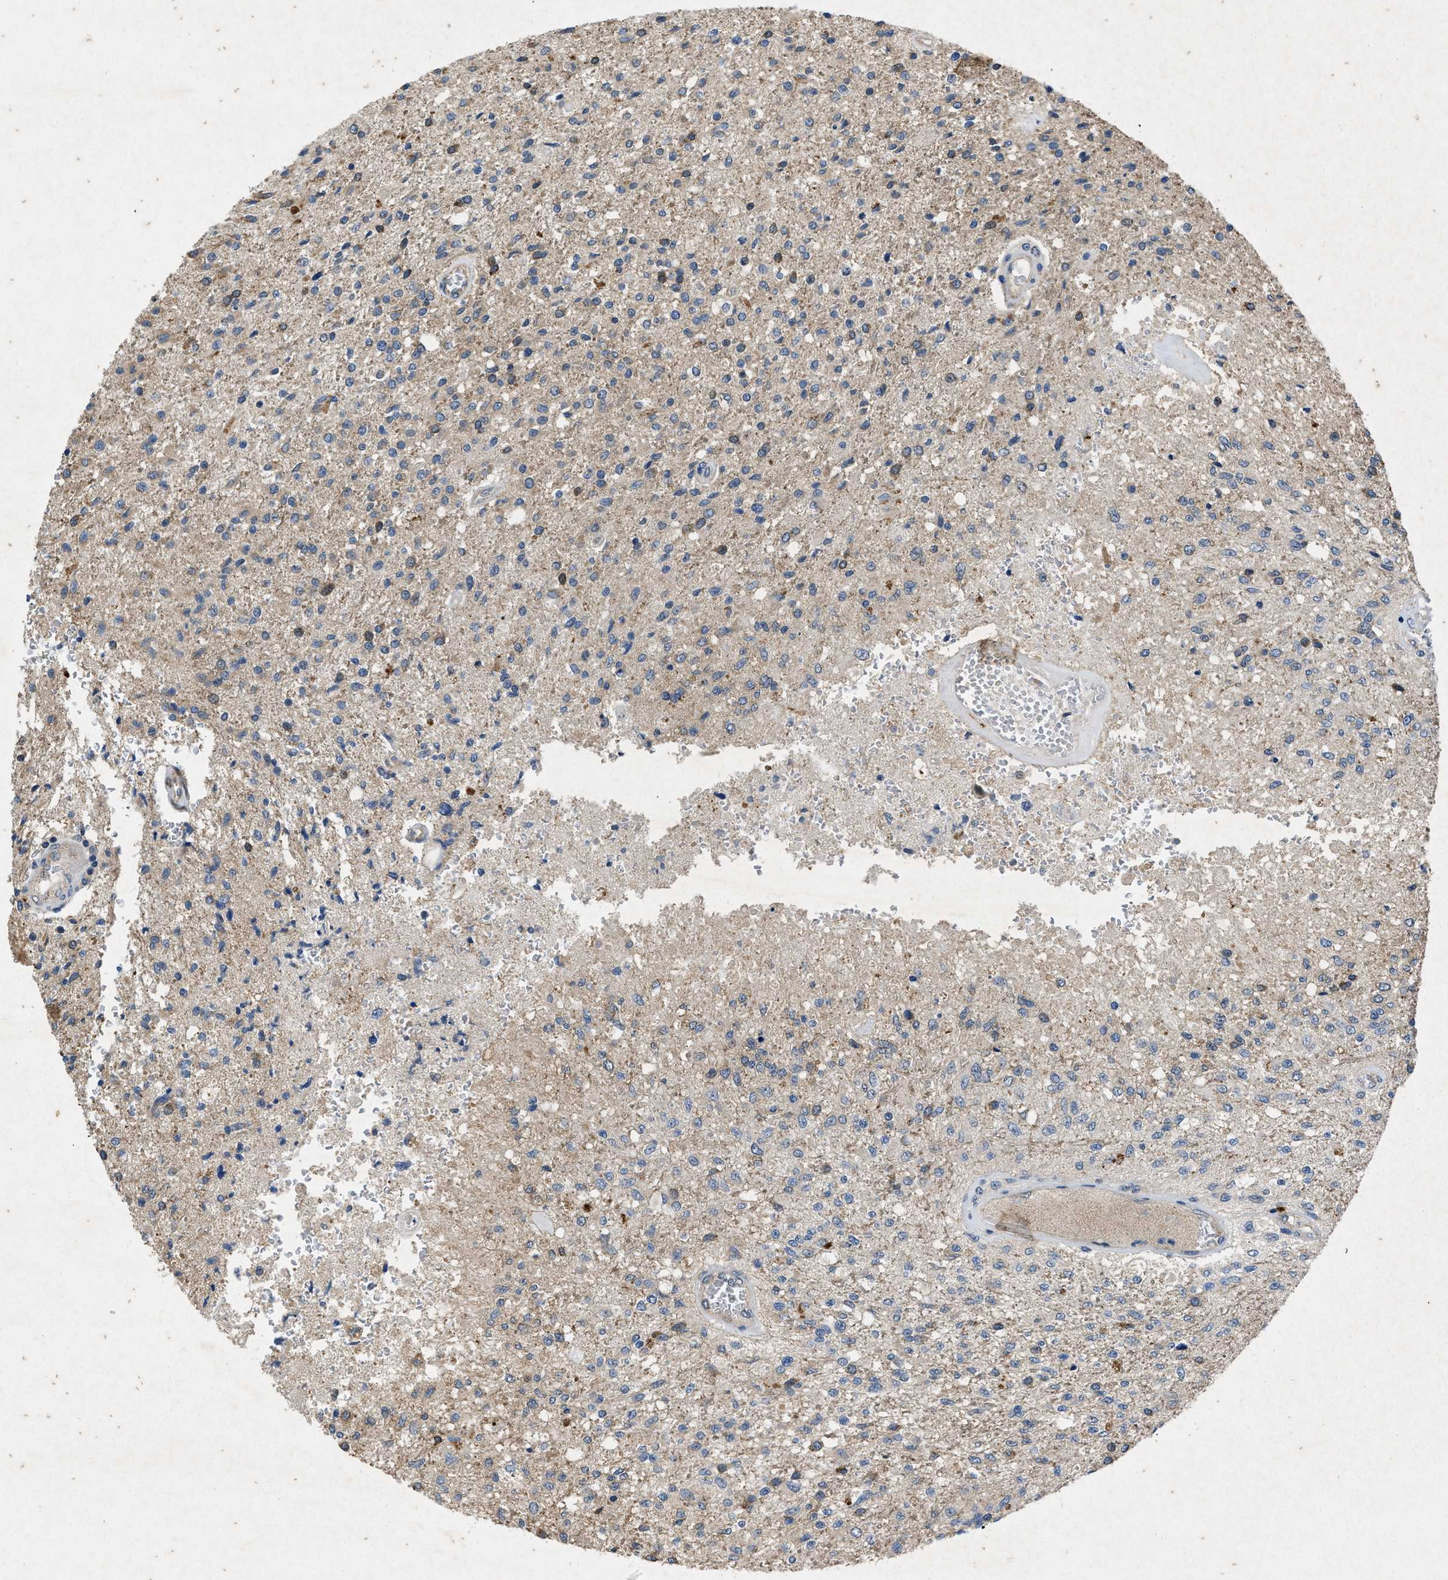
{"staining": {"intensity": "moderate", "quantity": "<25%", "location": "cytoplasmic/membranous"}, "tissue": "glioma", "cell_type": "Tumor cells", "image_type": "cancer", "snomed": [{"axis": "morphology", "description": "Normal tissue, NOS"}, {"axis": "morphology", "description": "Glioma, malignant, High grade"}, {"axis": "topography", "description": "Cerebral cortex"}], "caption": "Protein expression analysis of high-grade glioma (malignant) displays moderate cytoplasmic/membranous positivity in approximately <25% of tumor cells.", "gene": "PRKG2", "patient": {"sex": "male", "age": 77}}